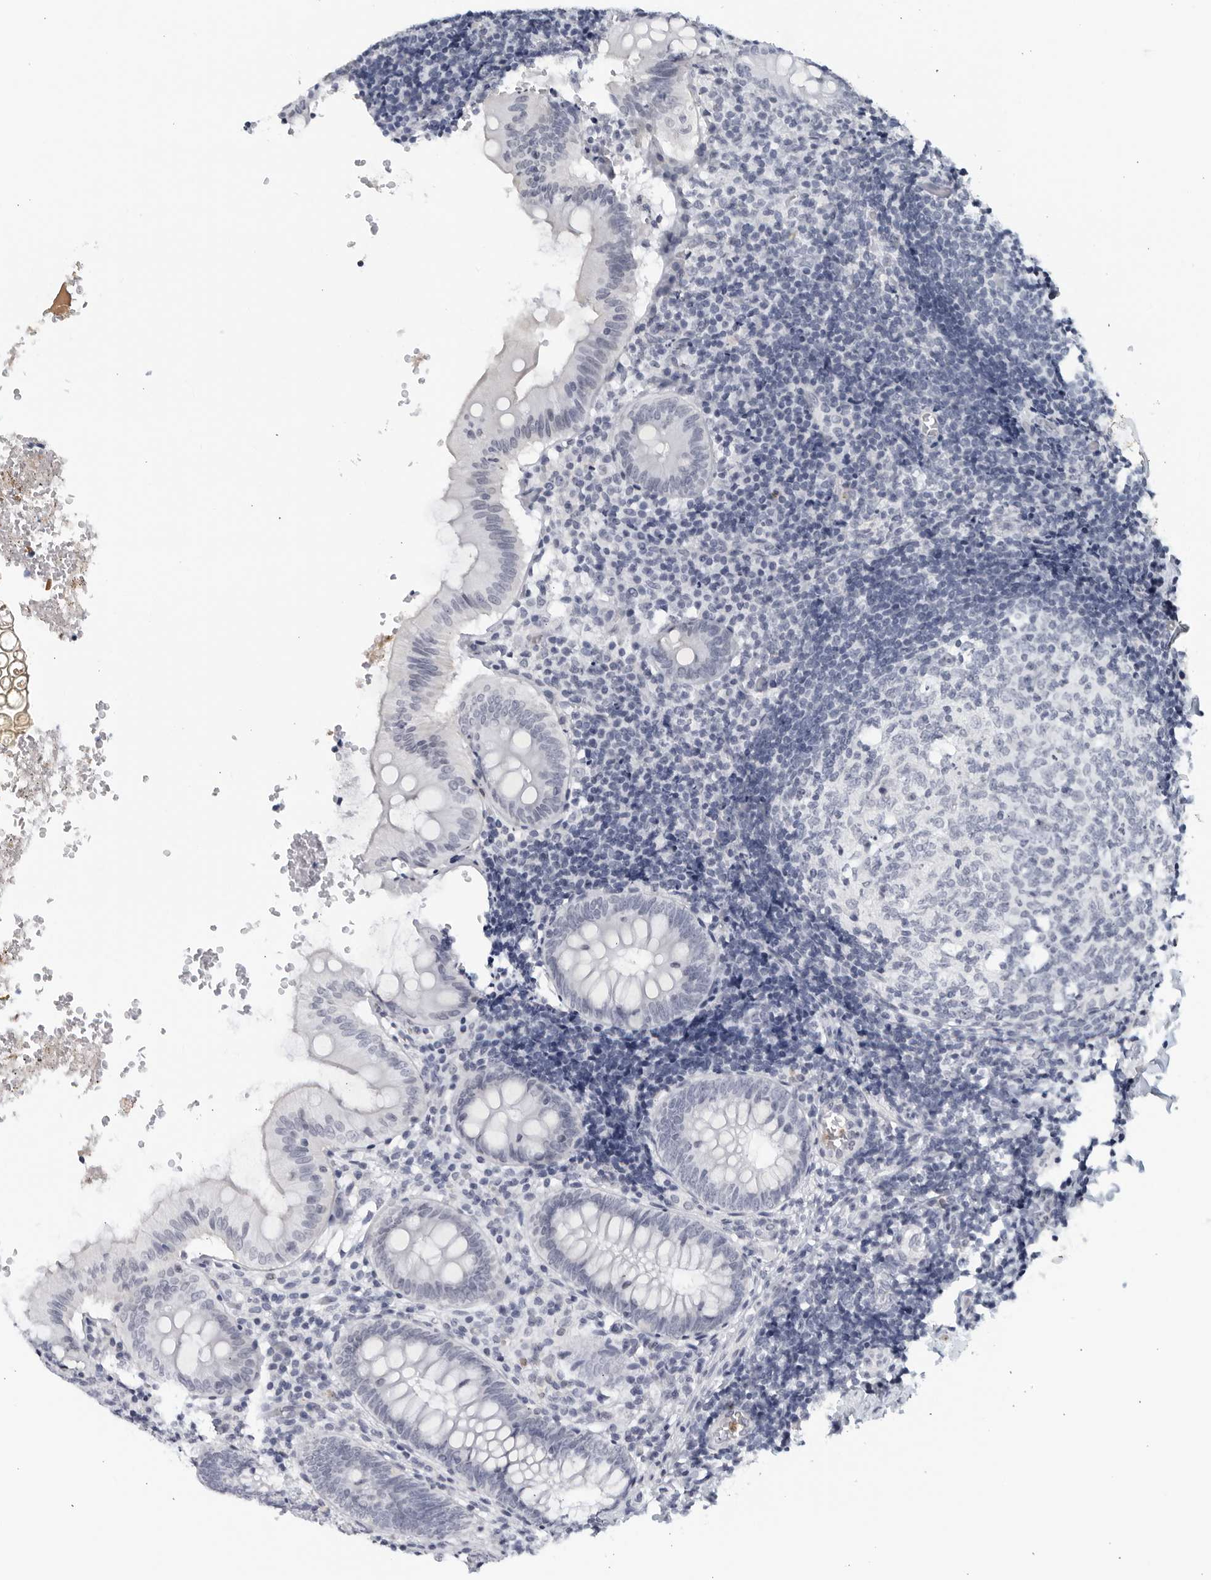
{"staining": {"intensity": "negative", "quantity": "none", "location": "none"}, "tissue": "appendix", "cell_type": "Glandular cells", "image_type": "normal", "snomed": [{"axis": "morphology", "description": "Normal tissue, NOS"}, {"axis": "topography", "description": "Appendix"}], "caption": "Photomicrograph shows no significant protein expression in glandular cells of normal appendix. The staining is performed using DAB (3,3'-diaminobenzidine) brown chromogen with nuclei counter-stained in using hematoxylin.", "gene": "KLK7", "patient": {"sex": "male", "age": 8}}